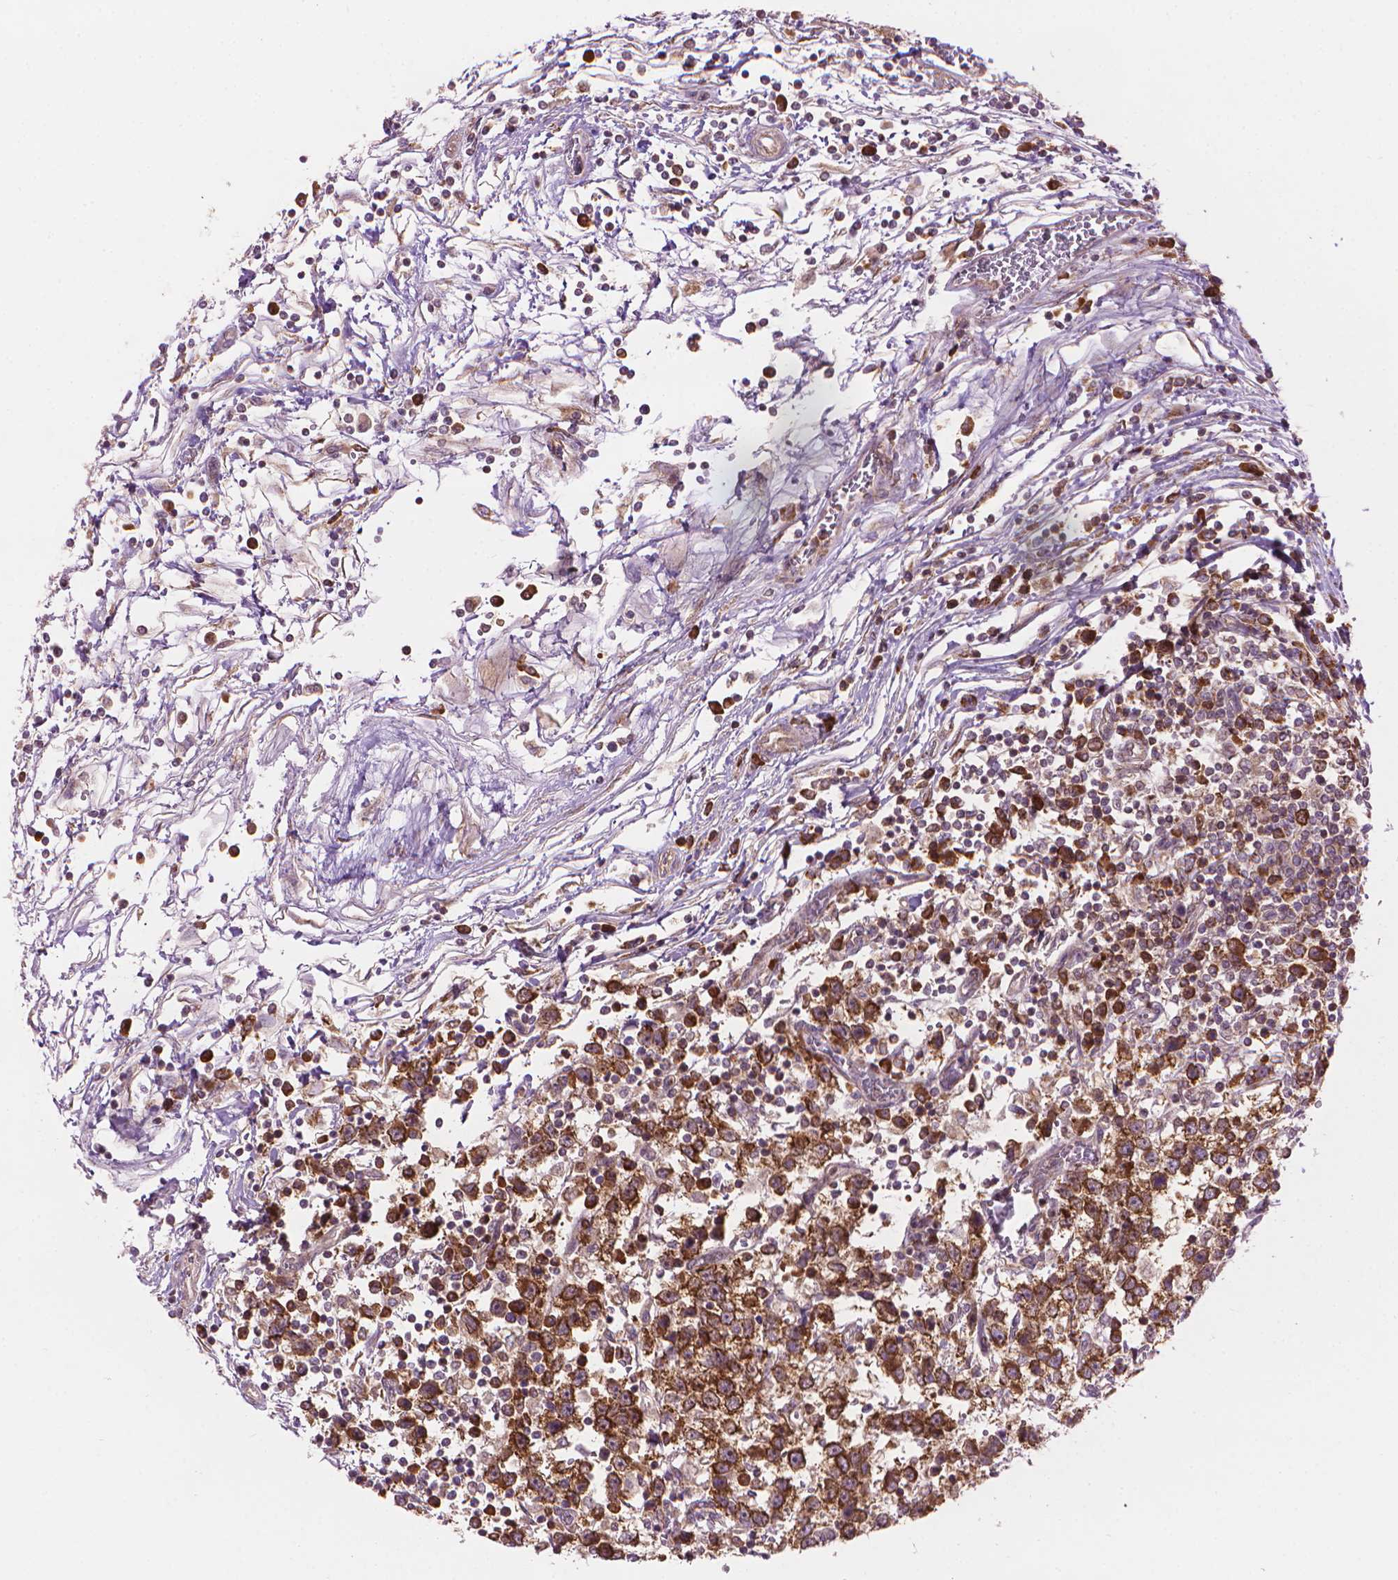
{"staining": {"intensity": "moderate", "quantity": ">75%", "location": "cytoplasmic/membranous"}, "tissue": "testis cancer", "cell_type": "Tumor cells", "image_type": "cancer", "snomed": [{"axis": "morphology", "description": "Seminoma, NOS"}, {"axis": "topography", "description": "Testis"}], "caption": "Seminoma (testis) tissue shows moderate cytoplasmic/membranous staining in about >75% of tumor cells, visualized by immunohistochemistry.", "gene": "VARS2", "patient": {"sex": "male", "age": 34}}